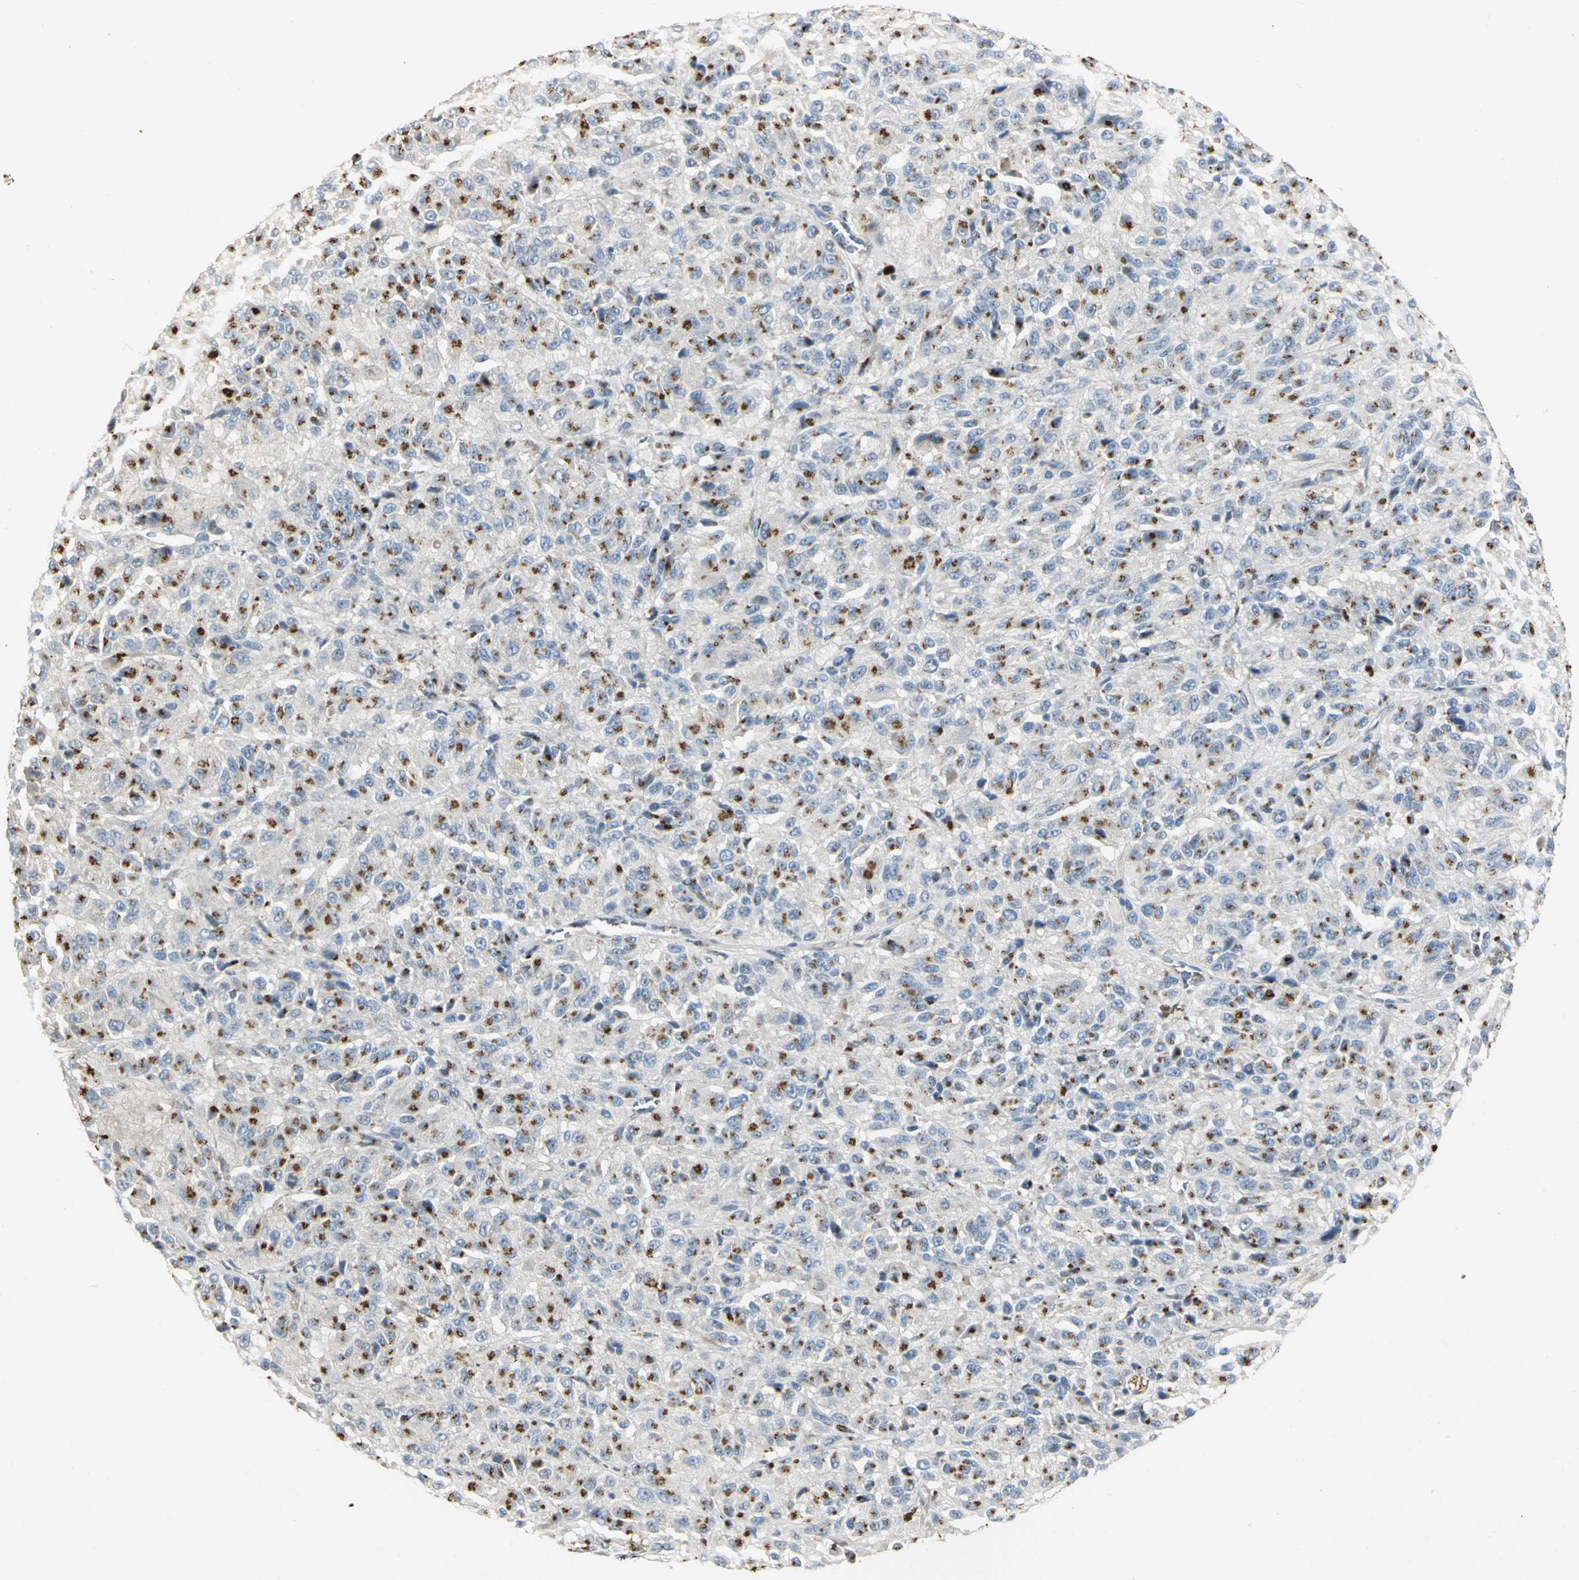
{"staining": {"intensity": "strong", "quantity": "25%-75%", "location": "cytoplasmic/membranous"}, "tissue": "melanoma", "cell_type": "Tumor cells", "image_type": "cancer", "snomed": [{"axis": "morphology", "description": "Malignant melanoma, Metastatic site"}, {"axis": "topography", "description": "Lung"}], "caption": "A micrograph of melanoma stained for a protein displays strong cytoplasmic/membranous brown staining in tumor cells. The staining was performed using DAB (3,3'-diaminobenzidine), with brown indicating positive protein expression. Nuclei are stained blue with hematoxylin.", "gene": "TM9SF2", "patient": {"sex": "male", "age": 64}}